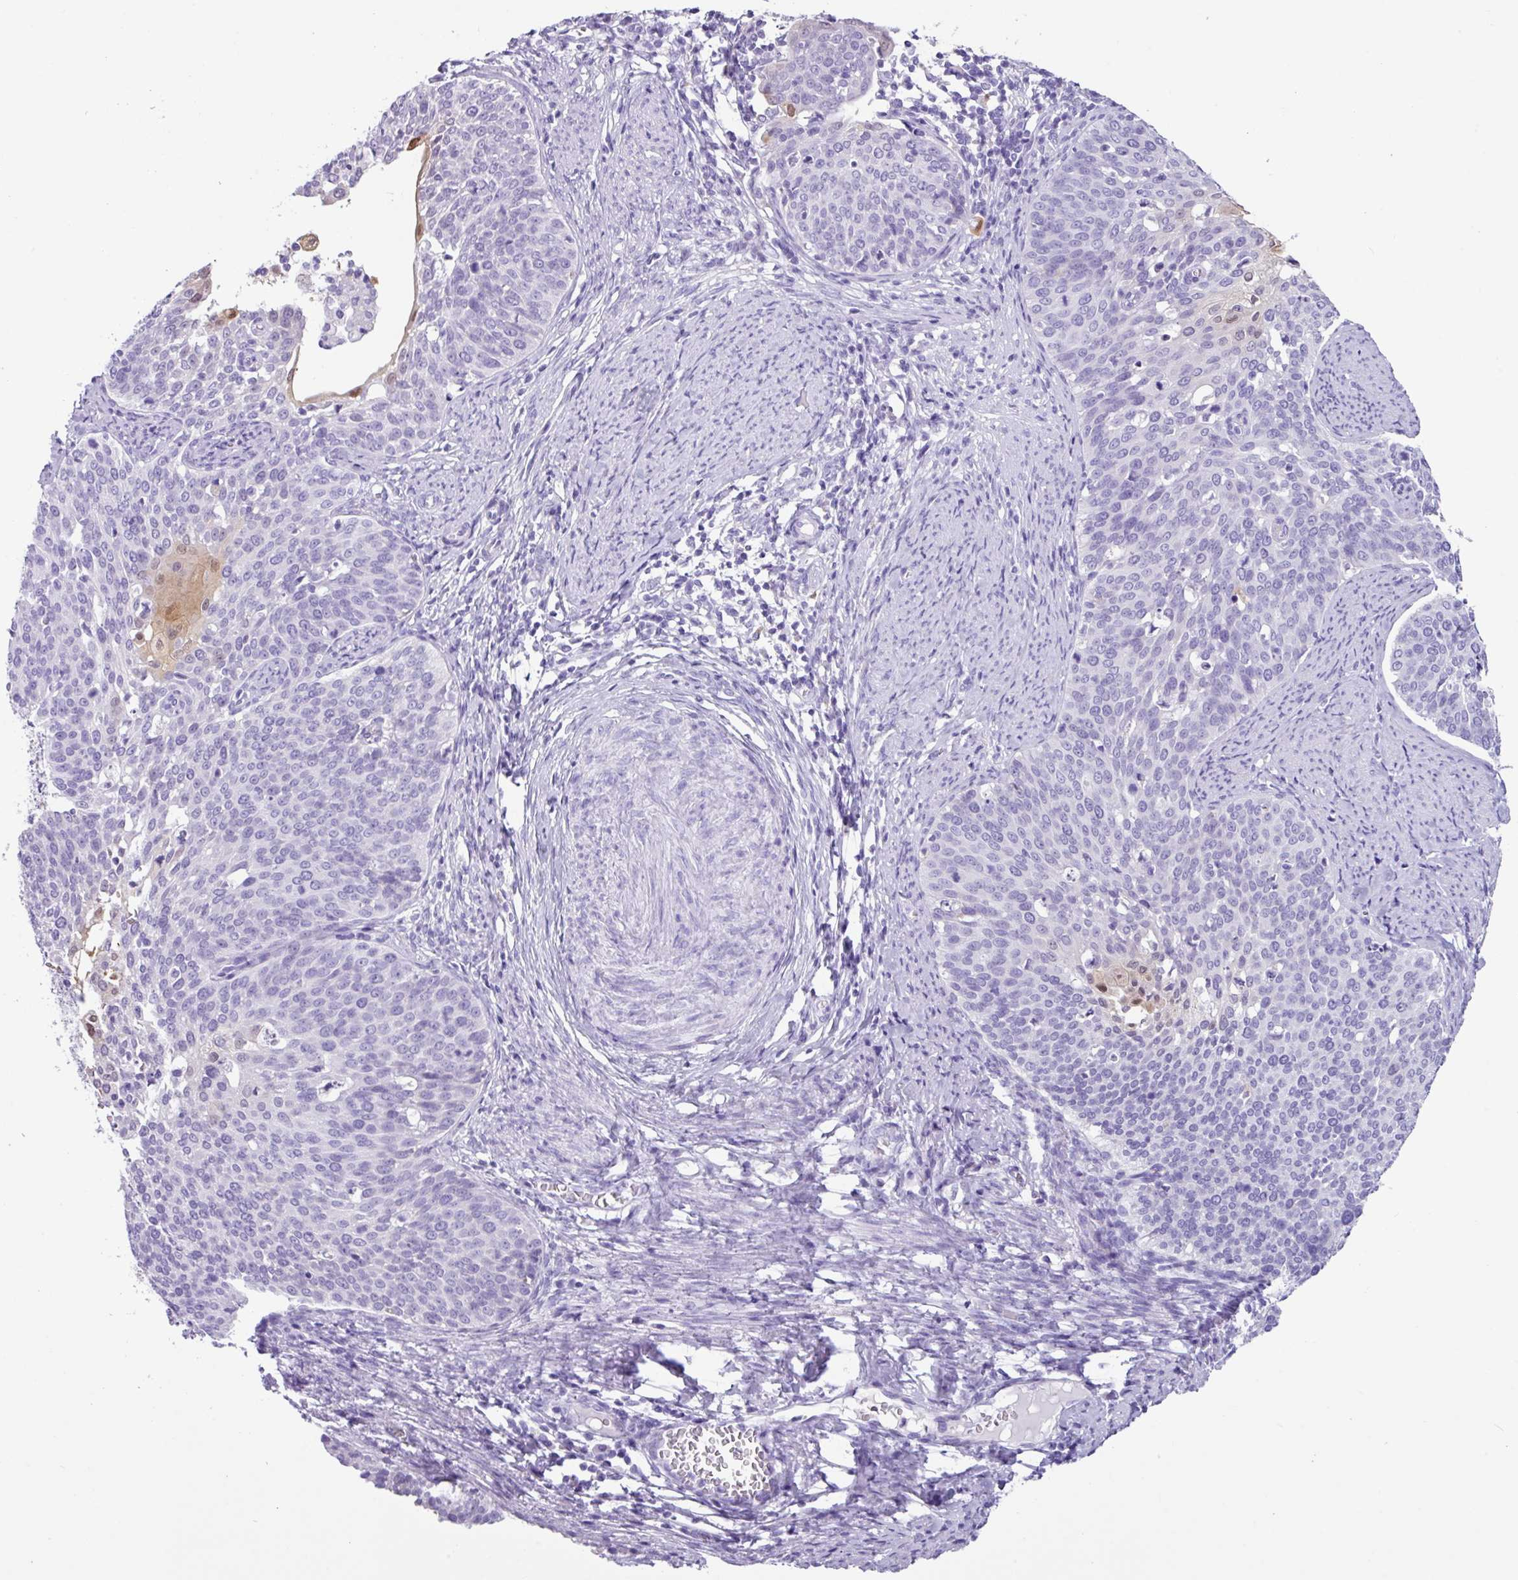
{"staining": {"intensity": "negative", "quantity": "none", "location": "none"}, "tissue": "cervical cancer", "cell_type": "Tumor cells", "image_type": "cancer", "snomed": [{"axis": "morphology", "description": "Squamous cell carcinoma, NOS"}, {"axis": "topography", "description": "Cervix"}], "caption": "IHC photomicrograph of cervical cancer stained for a protein (brown), which shows no positivity in tumor cells. Brightfield microscopy of IHC stained with DAB (brown) and hematoxylin (blue), captured at high magnification.", "gene": "NCCRP1", "patient": {"sex": "female", "age": 44}}